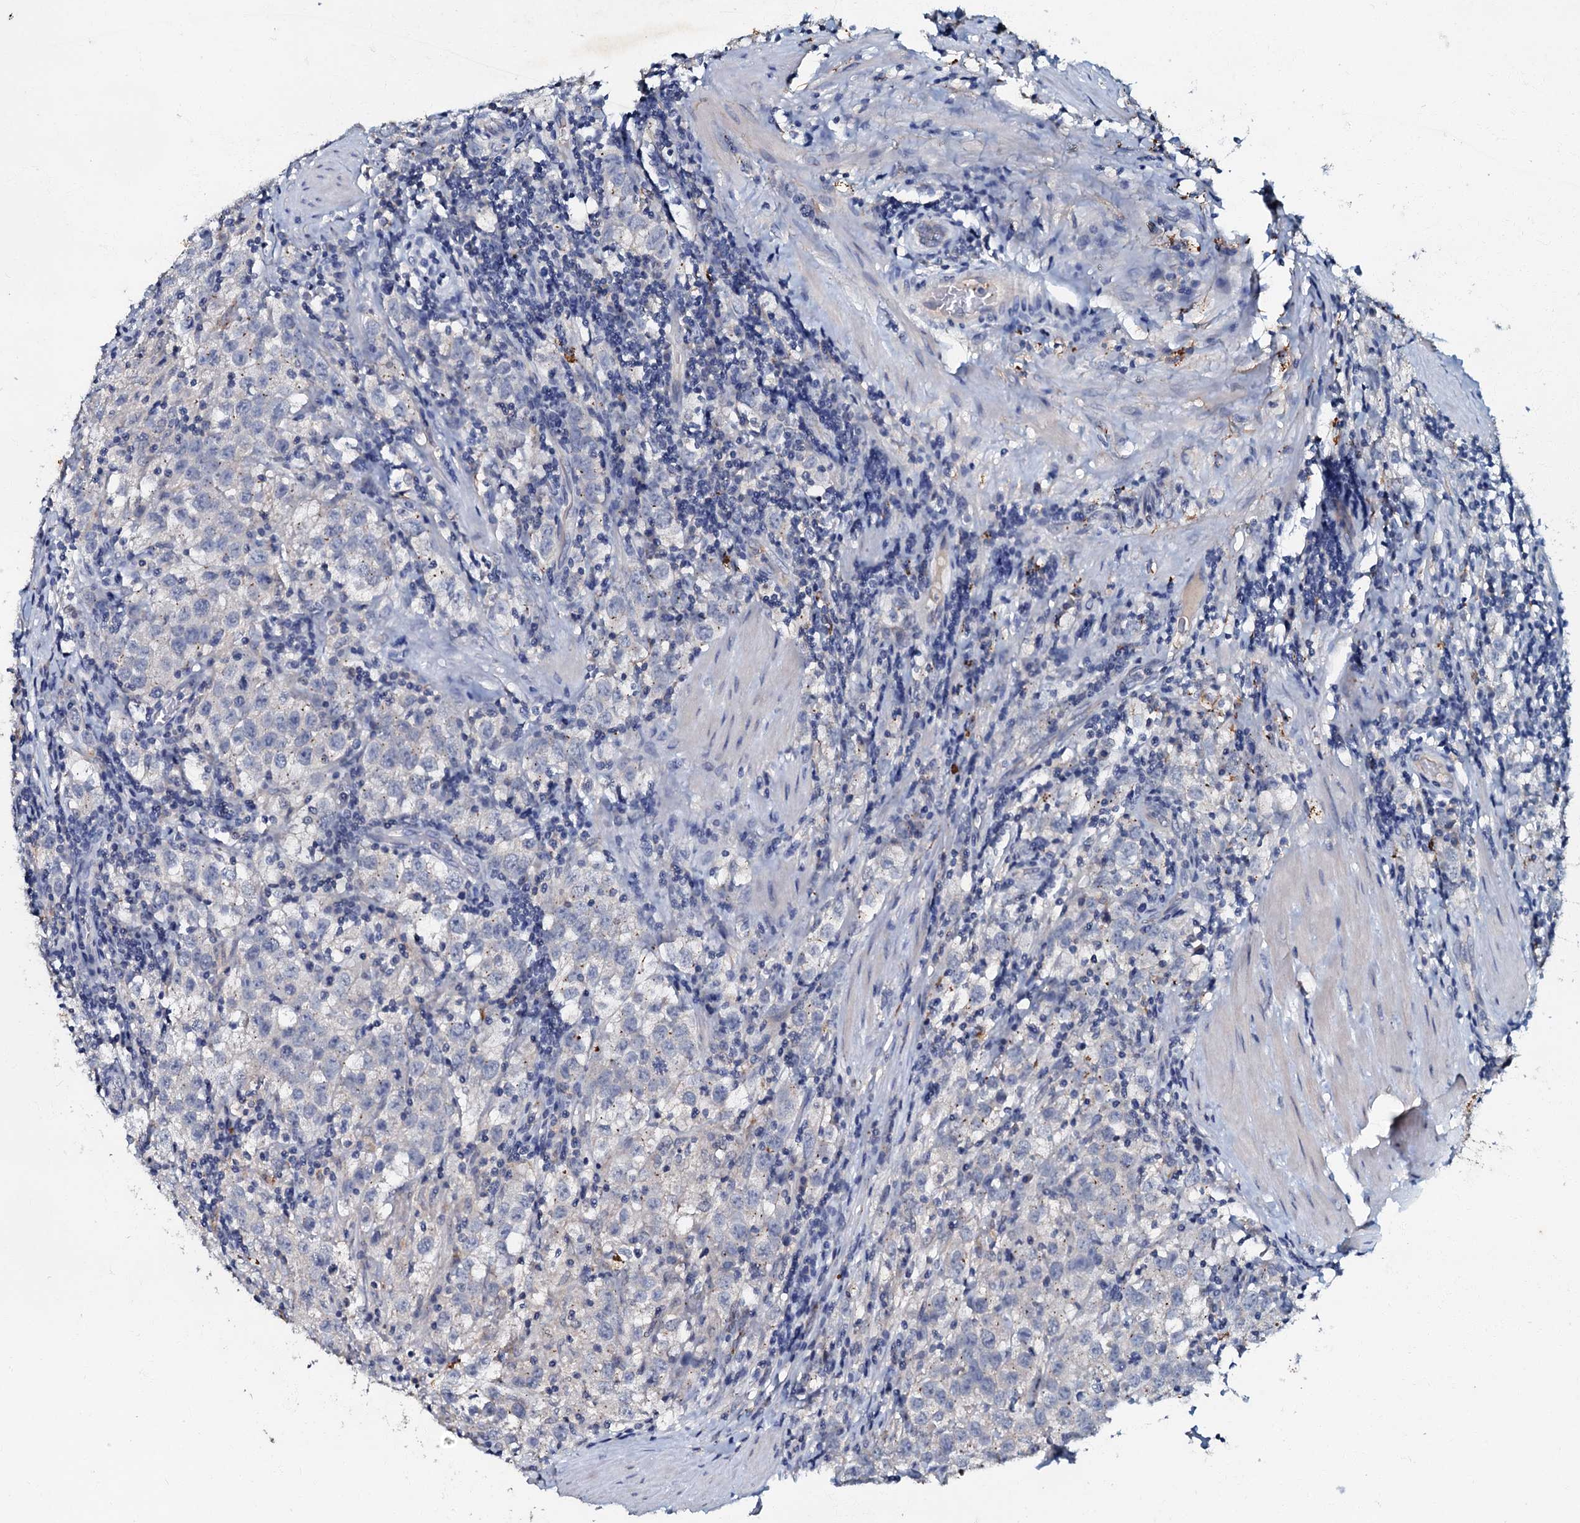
{"staining": {"intensity": "negative", "quantity": "none", "location": "none"}, "tissue": "testis cancer", "cell_type": "Tumor cells", "image_type": "cancer", "snomed": [{"axis": "morphology", "description": "Seminoma, NOS"}, {"axis": "morphology", "description": "Carcinoma, Embryonal, NOS"}, {"axis": "topography", "description": "Testis"}], "caption": "Tumor cells show no significant staining in testis embryonal carcinoma.", "gene": "MANSC4", "patient": {"sex": "male", "age": 43}}